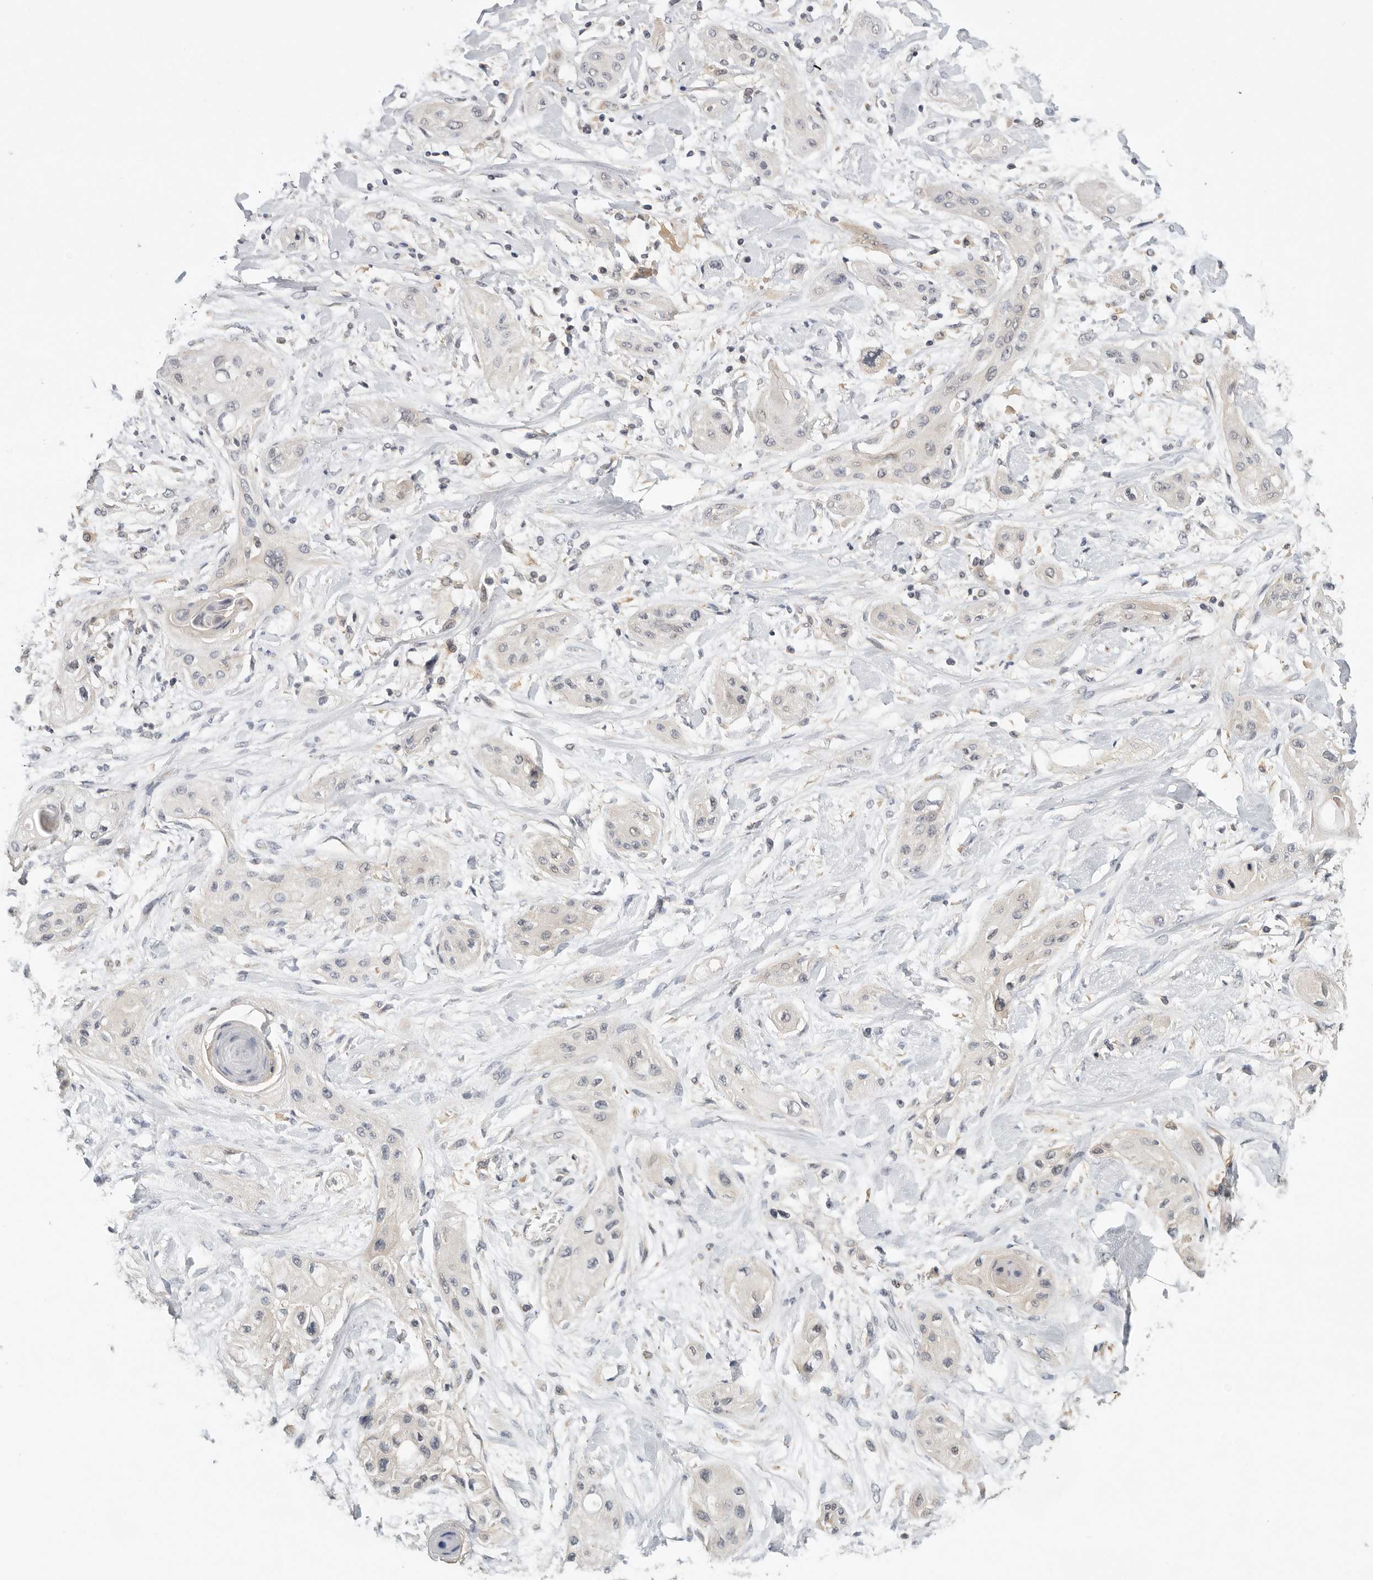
{"staining": {"intensity": "negative", "quantity": "none", "location": "none"}, "tissue": "lung cancer", "cell_type": "Tumor cells", "image_type": "cancer", "snomed": [{"axis": "morphology", "description": "Squamous cell carcinoma, NOS"}, {"axis": "topography", "description": "Lung"}], "caption": "DAB (3,3'-diaminobenzidine) immunohistochemical staining of human lung cancer exhibits no significant staining in tumor cells. (DAB IHC, high magnification).", "gene": "CCT8", "patient": {"sex": "female", "age": 47}}